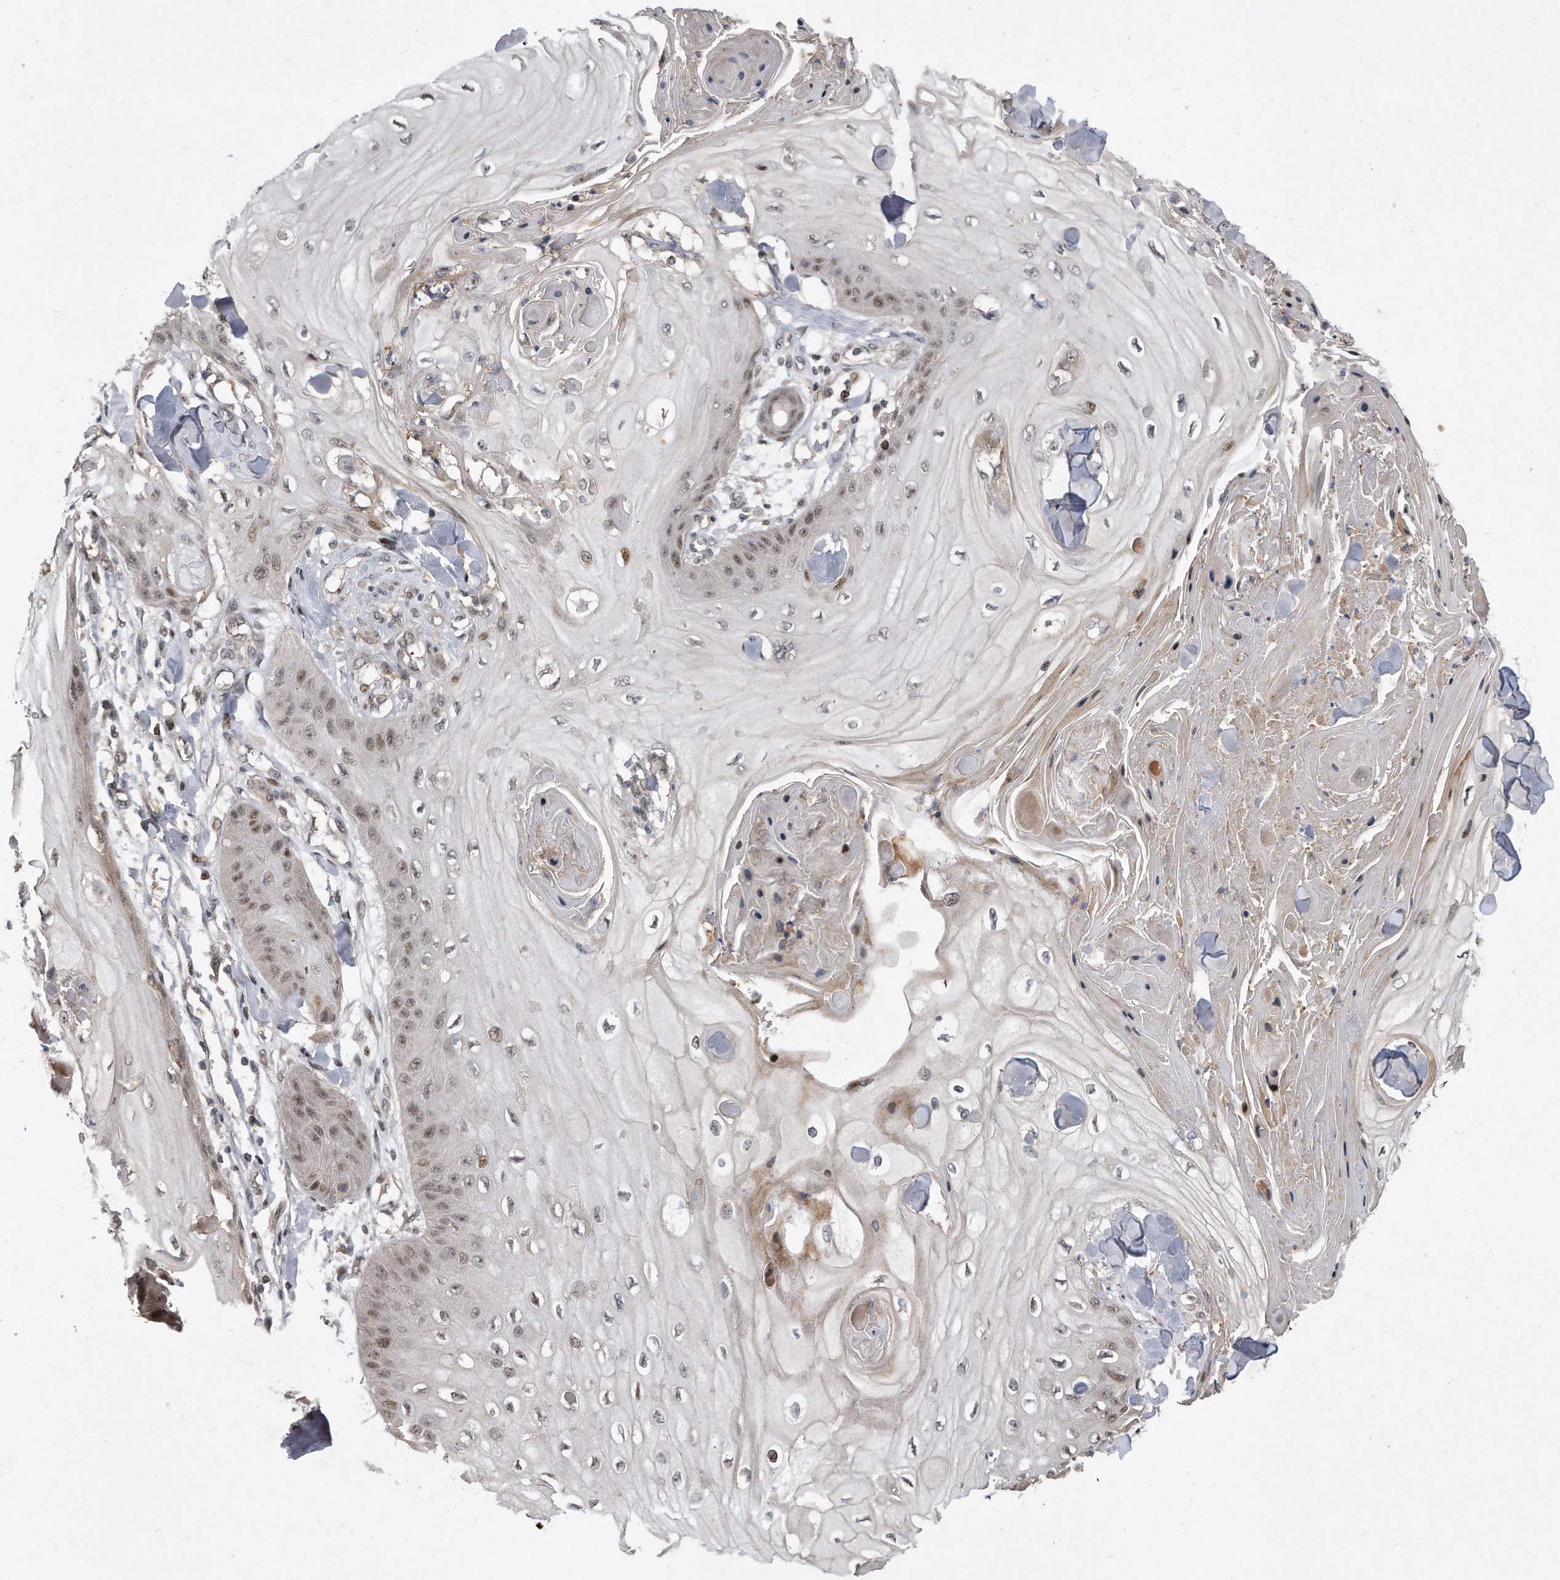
{"staining": {"intensity": "weak", "quantity": "<25%", "location": "nuclear"}, "tissue": "skin cancer", "cell_type": "Tumor cells", "image_type": "cancer", "snomed": [{"axis": "morphology", "description": "Squamous cell carcinoma, NOS"}, {"axis": "topography", "description": "Skin"}], "caption": "Micrograph shows no protein staining in tumor cells of skin squamous cell carcinoma tissue.", "gene": "PGBD2", "patient": {"sex": "male", "age": 74}}